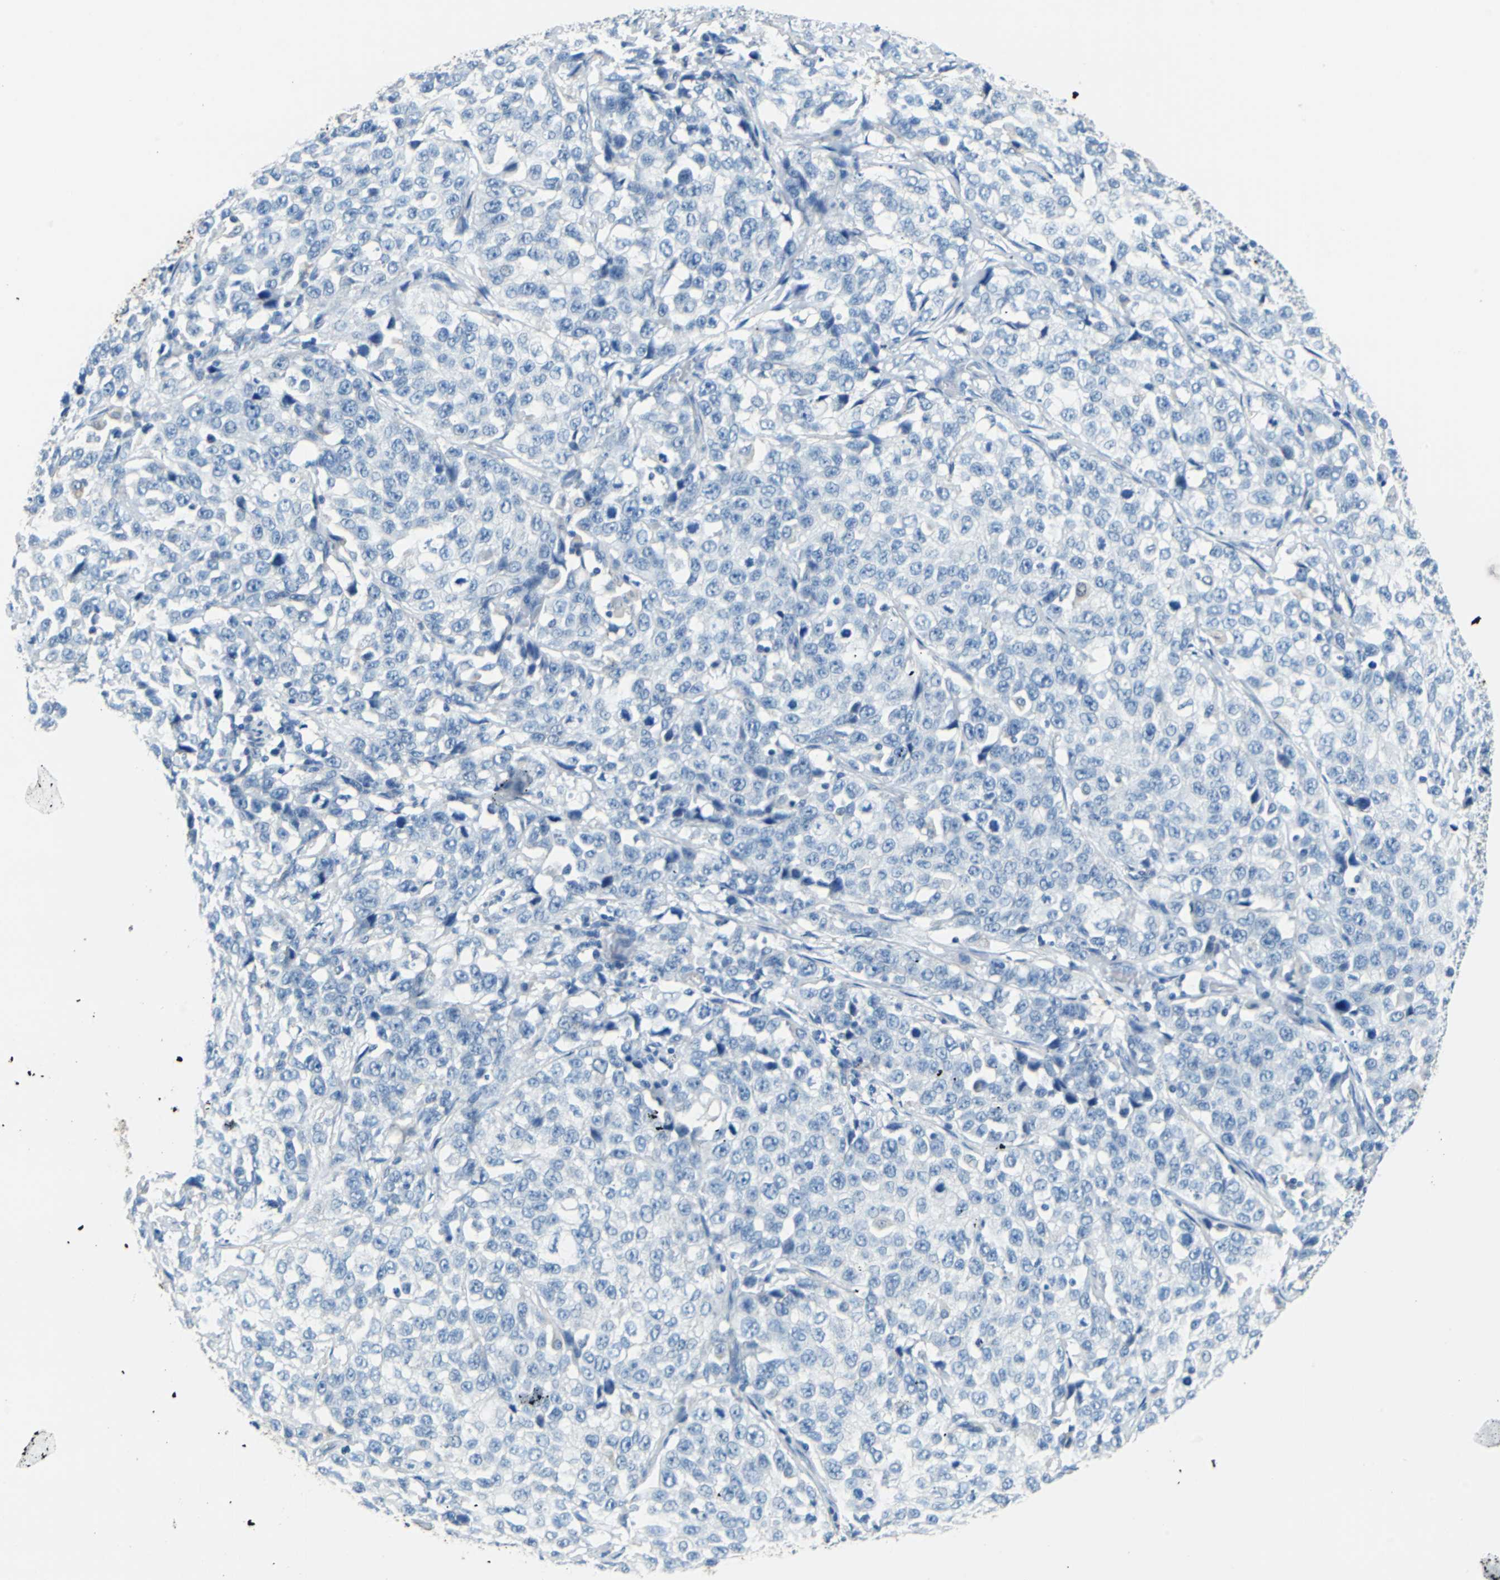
{"staining": {"intensity": "negative", "quantity": "none", "location": "none"}, "tissue": "stomach cancer", "cell_type": "Tumor cells", "image_type": "cancer", "snomed": [{"axis": "morphology", "description": "Normal tissue, NOS"}, {"axis": "morphology", "description": "Adenocarcinoma, NOS"}, {"axis": "topography", "description": "Stomach"}], "caption": "Immunohistochemistry of stomach cancer (adenocarcinoma) exhibits no expression in tumor cells. Nuclei are stained in blue.", "gene": "TEX264", "patient": {"sex": "male", "age": 48}}